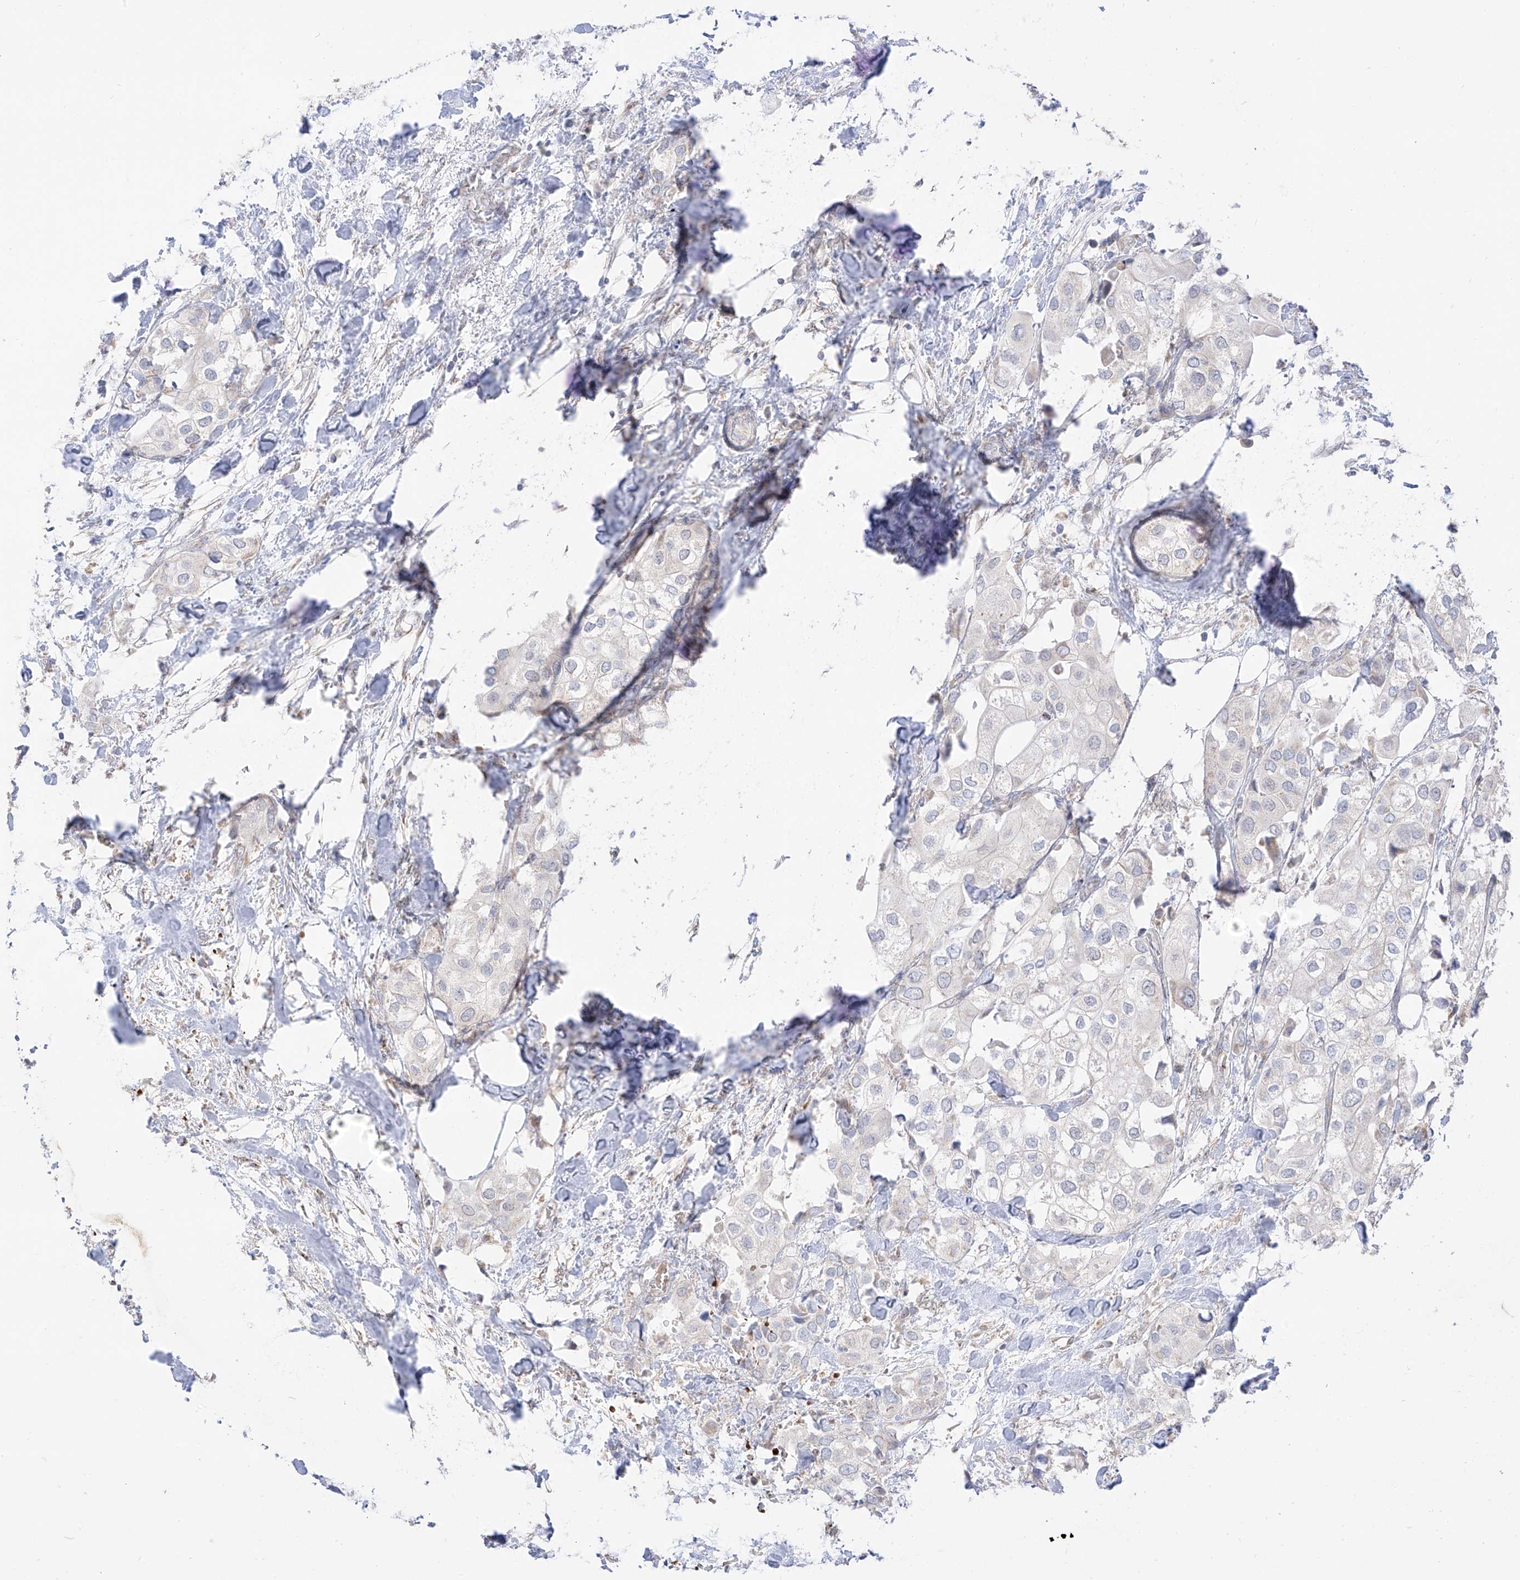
{"staining": {"intensity": "negative", "quantity": "none", "location": "none"}, "tissue": "urothelial cancer", "cell_type": "Tumor cells", "image_type": "cancer", "snomed": [{"axis": "morphology", "description": "Urothelial carcinoma, High grade"}, {"axis": "topography", "description": "Urinary bladder"}], "caption": "A histopathology image of high-grade urothelial carcinoma stained for a protein demonstrates no brown staining in tumor cells.", "gene": "ARHGEF40", "patient": {"sex": "male", "age": 64}}